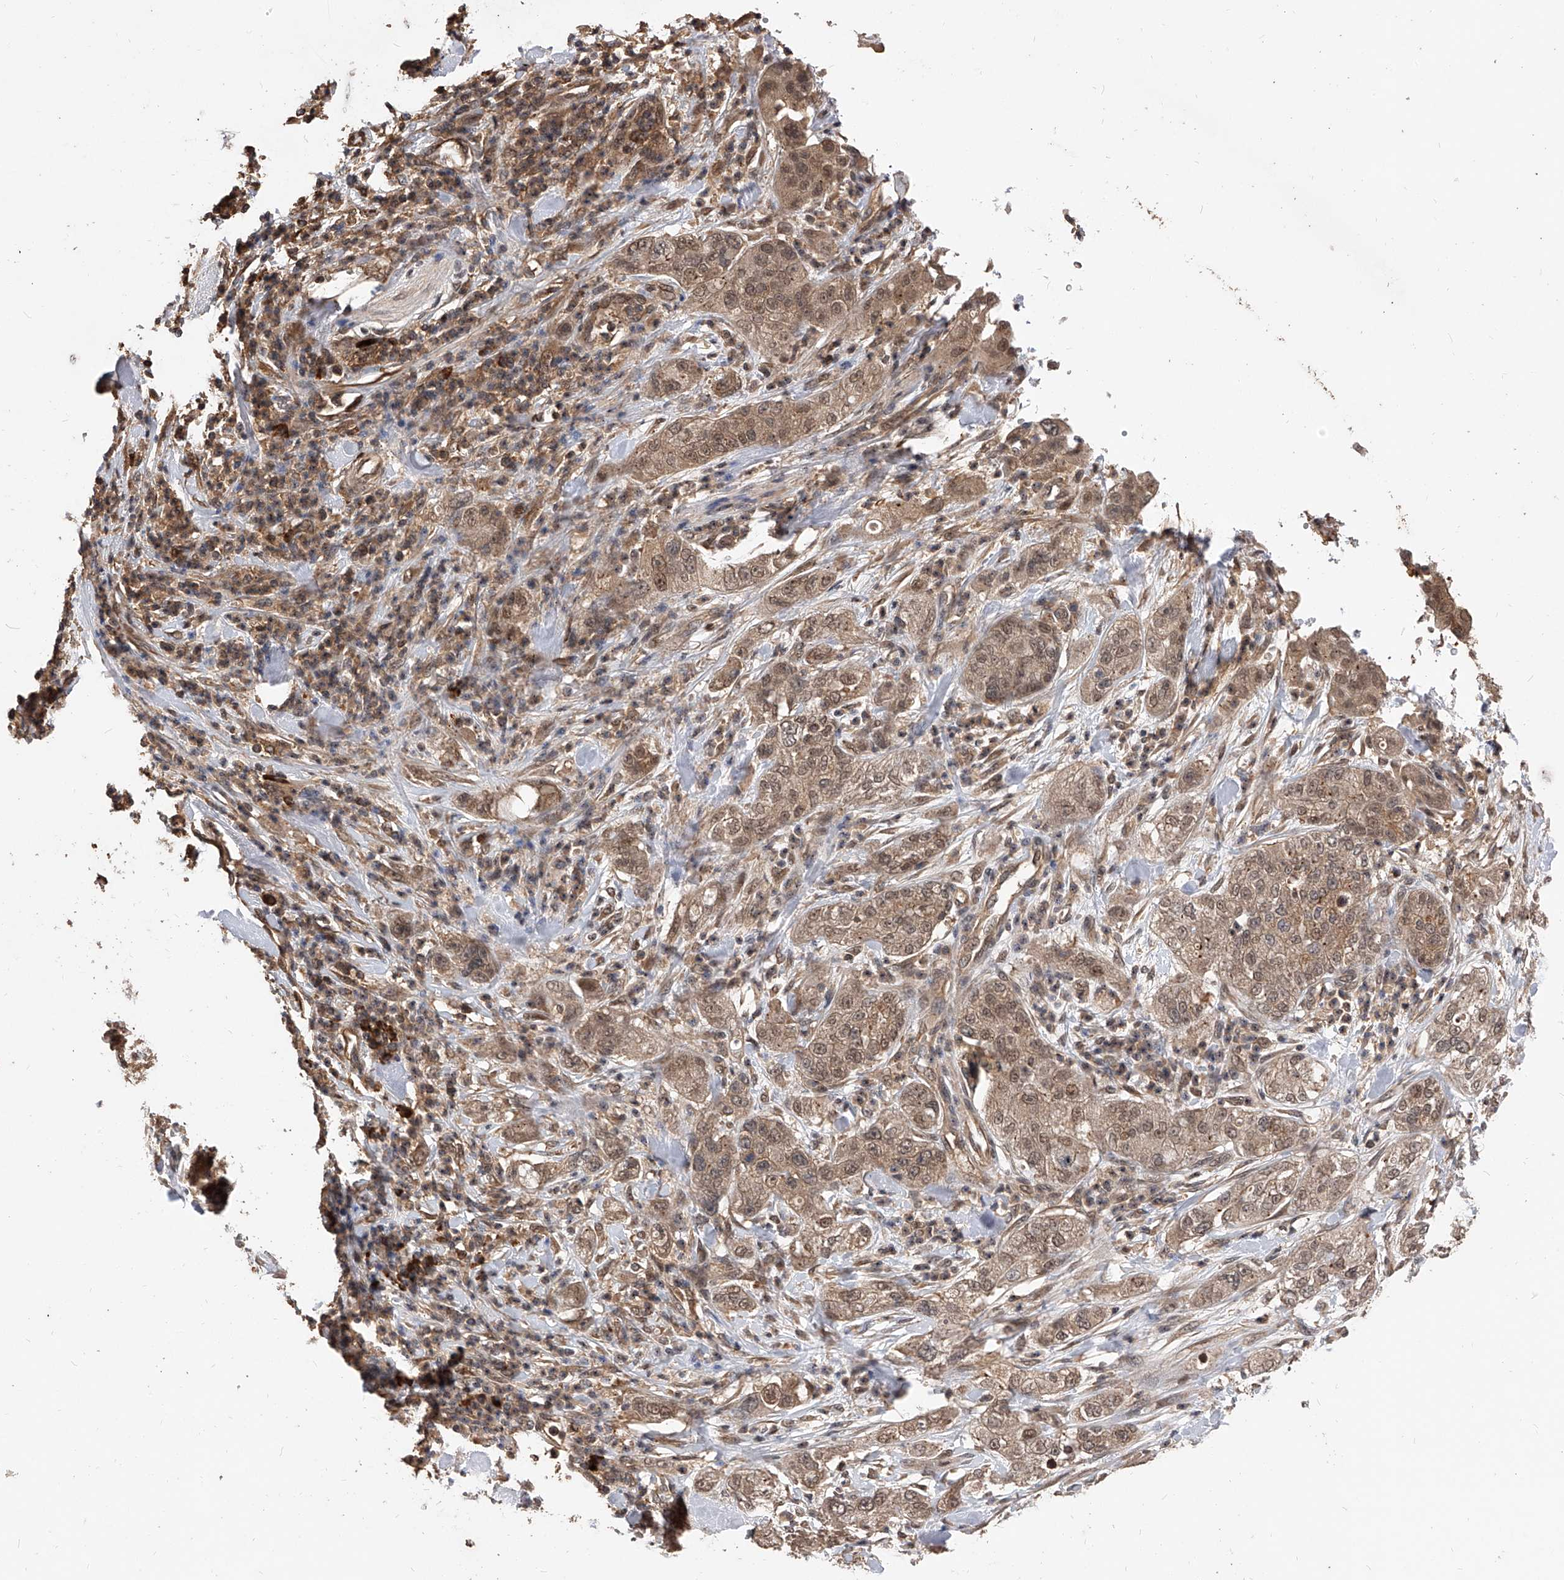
{"staining": {"intensity": "weak", "quantity": ">75%", "location": "cytoplasmic/membranous,nuclear"}, "tissue": "pancreatic cancer", "cell_type": "Tumor cells", "image_type": "cancer", "snomed": [{"axis": "morphology", "description": "Adenocarcinoma, NOS"}, {"axis": "topography", "description": "Pancreas"}], "caption": "Protein staining reveals weak cytoplasmic/membranous and nuclear staining in about >75% of tumor cells in pancreatic adenocarcinoma.", "gene": "CFAP410", "patient": {"sex": "female", "age": 78}}